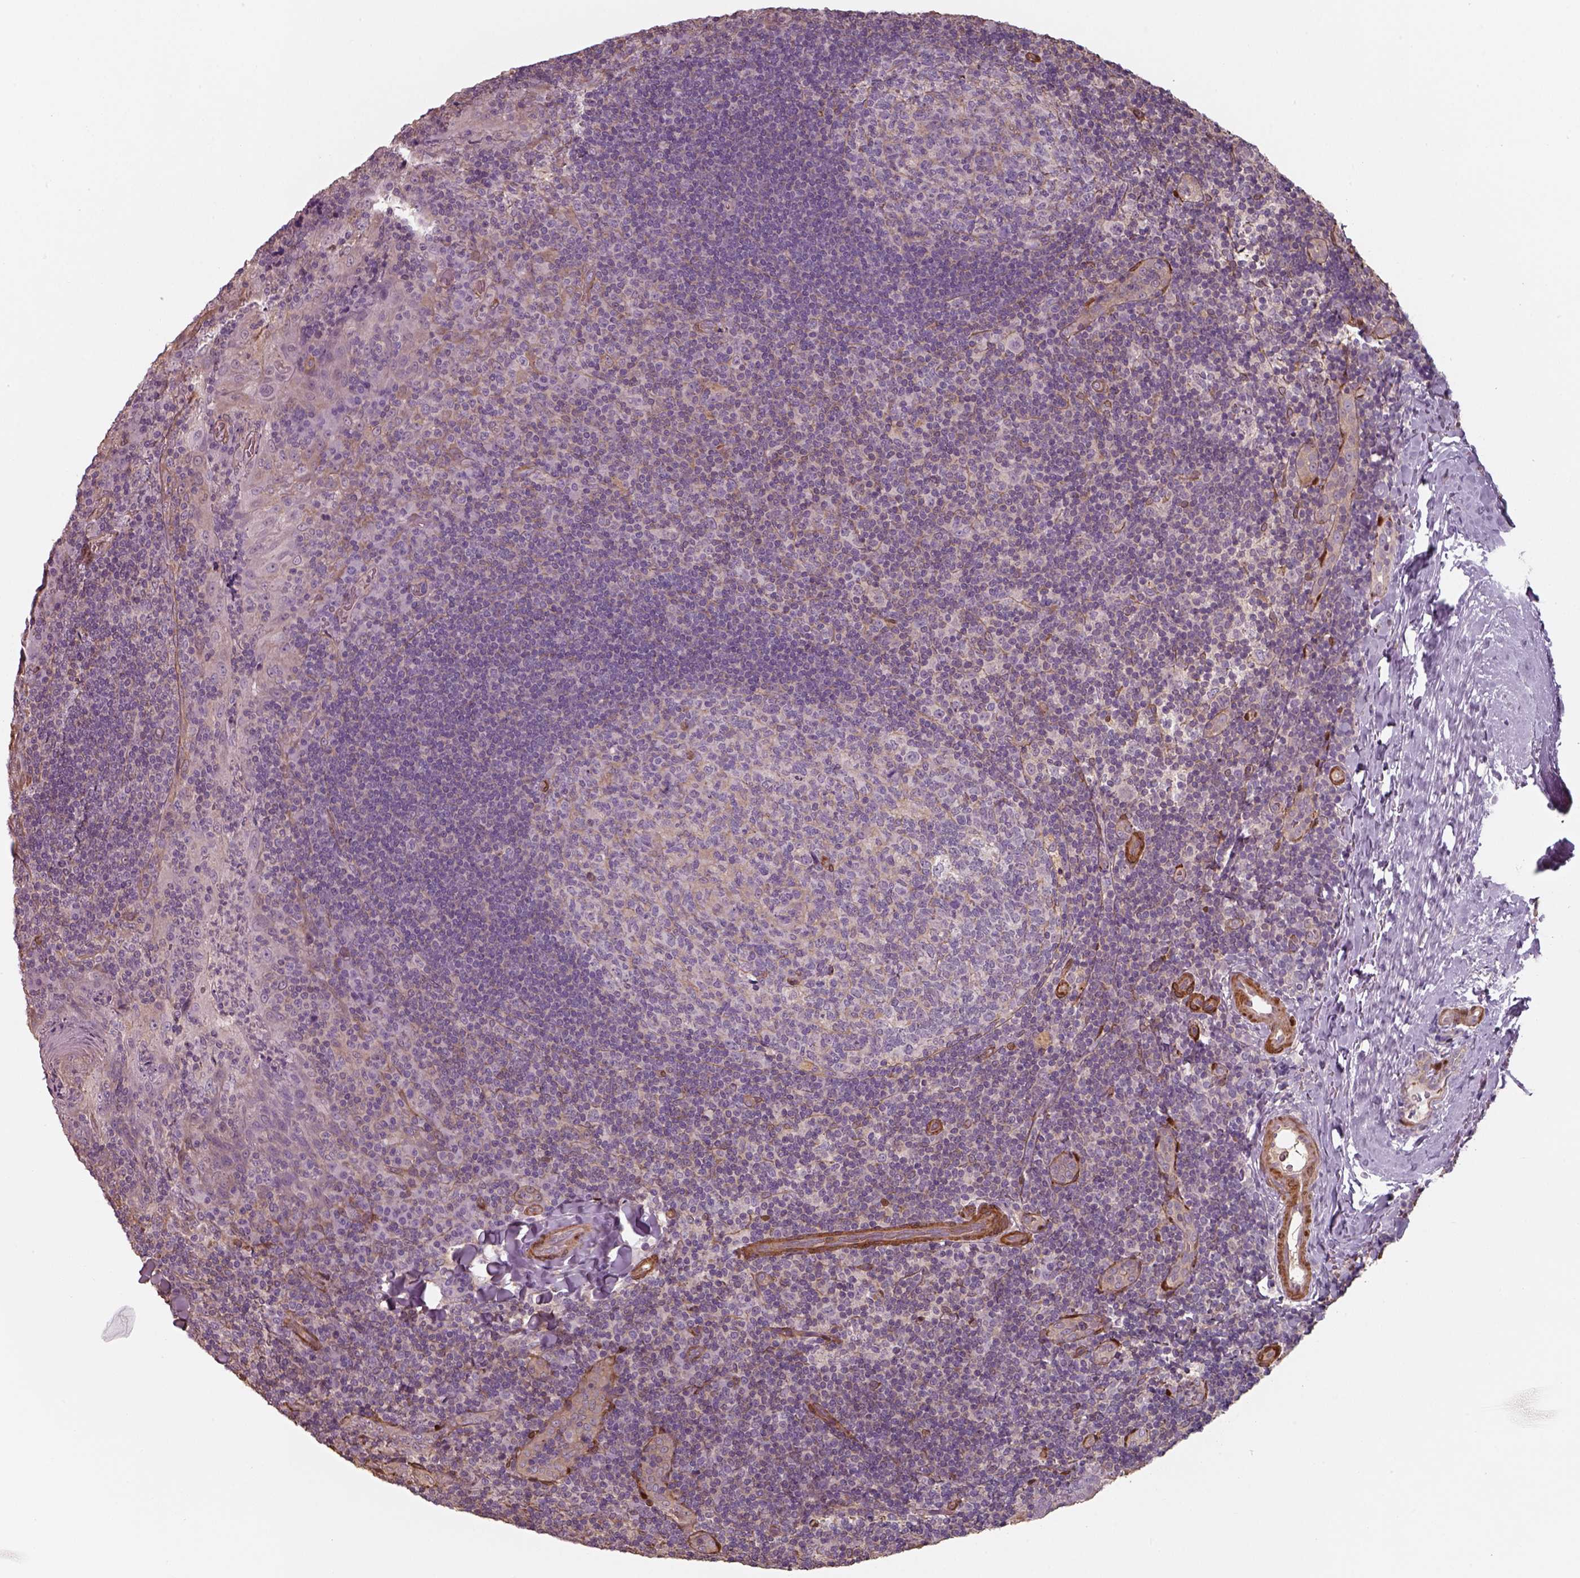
{"staining": {"intensity": "weak", "quantity": ">75%", "location": "cytoplasmic/membranous"}, "tissue": "tonsil", "cell_type": "Germinal center cells", "image_type": "normal", "snomed": [{"axis": "morphology", "description": "Normal tissue, NOS"}, {"axis": "topography", "description": "Tonsil"}], "caption": "This micrograph exhibits unremarkable tonsil stained with immunohistochemistry (IHC) to label a protein in brown. The cytoplasmic/membranous of germinal center cells show weak positivity for the protein. Nuclei are counter-stained blue.", "gene": "ISYNA1", "patient": {"sex": "male", "age": 17}}